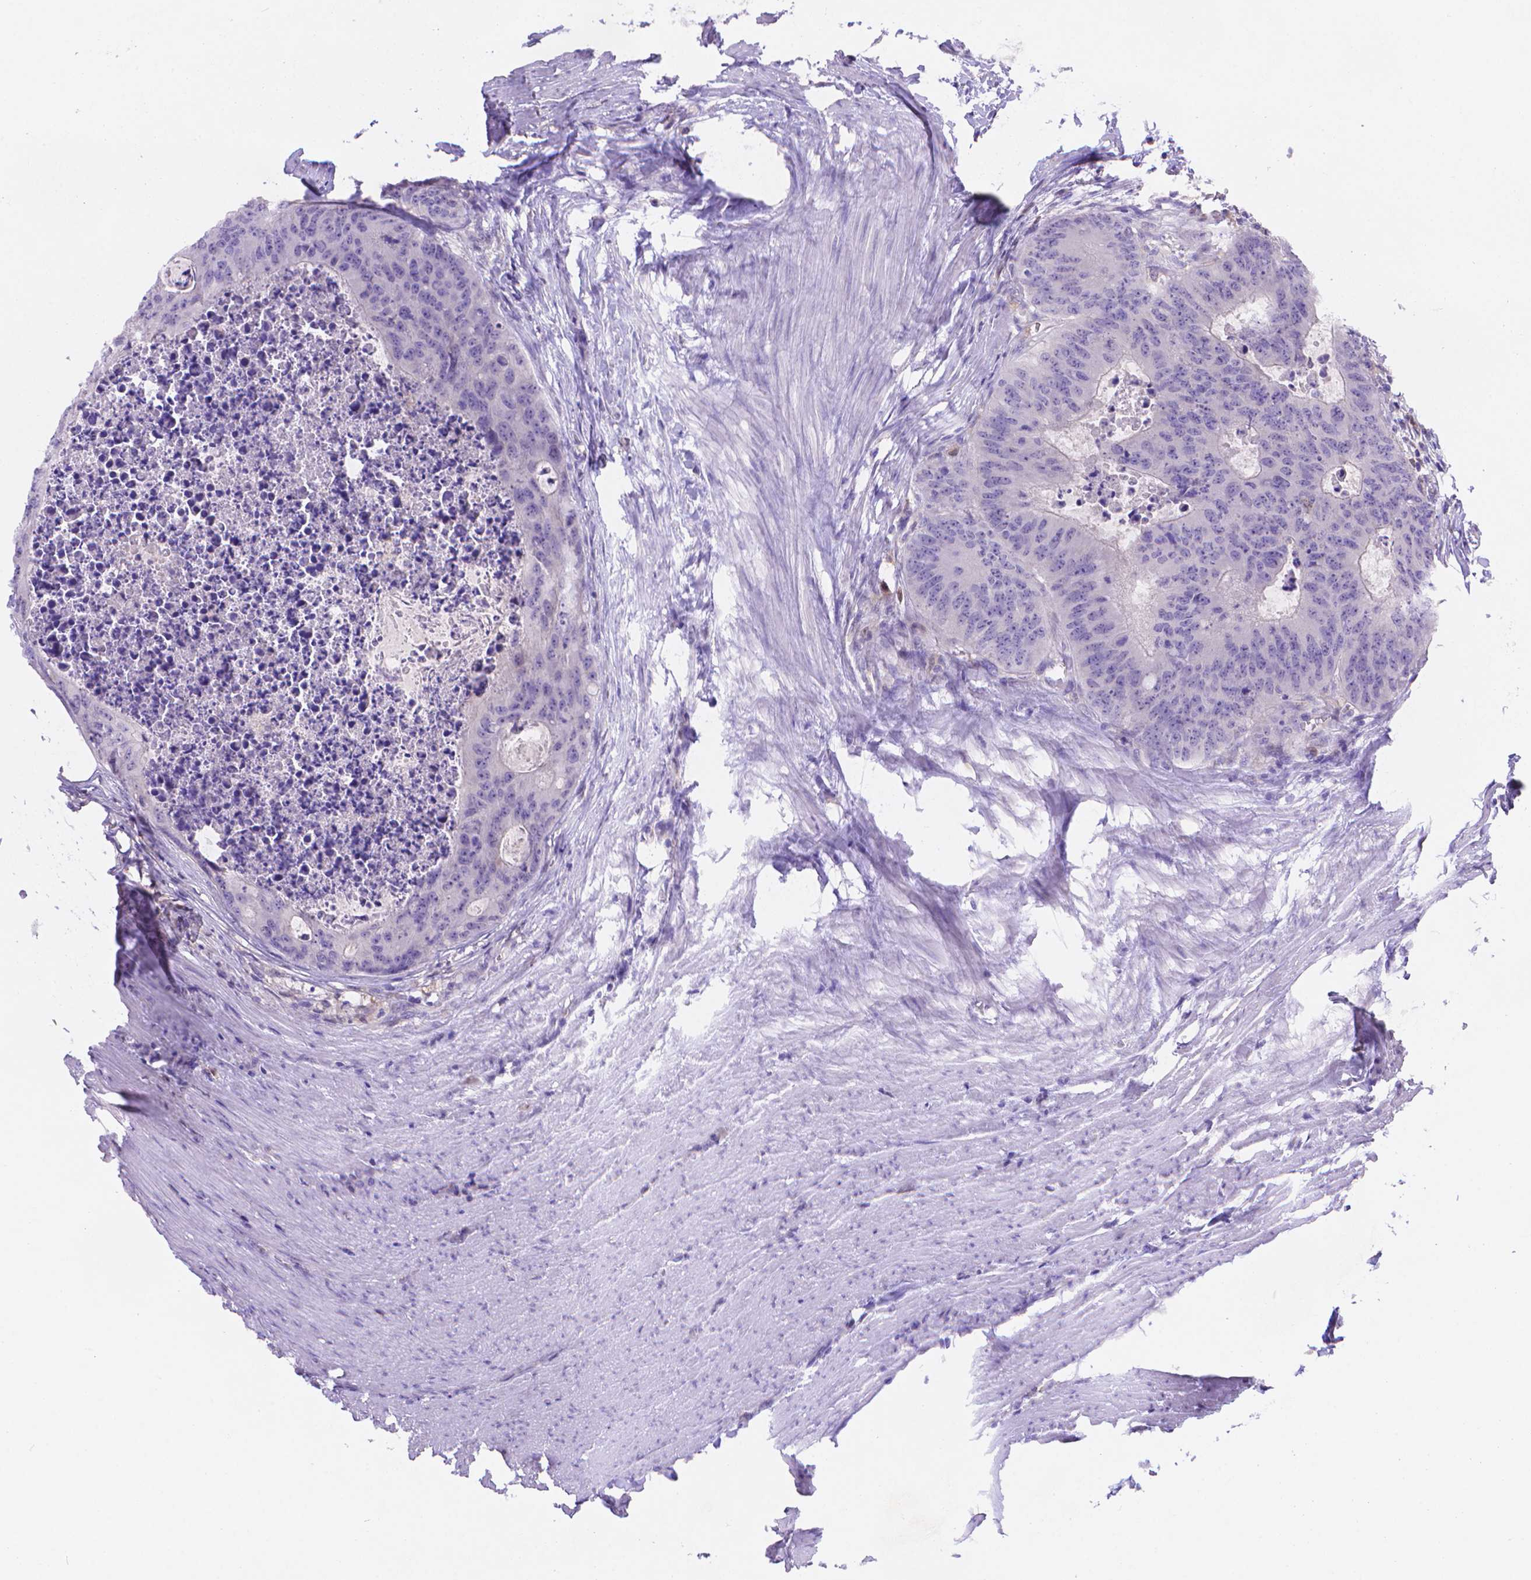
{"staining": {"intensity": "negative", "quantity": "none", "location": "none"}, "tissue": "colorectal cancer", "cell_type": "Tumor cells", "image_type": "cancer", "snomed": [{"axis": "morphology", "description": "Adenocarcinoma, NOS"}, {"axis": "topography", "description": "Colon"}], "caption": "IHC histopathology image of human colorectal cancer (adenocarcinoma) stained for a protein (brown), which exhibits no expression in tumor cells. (DAB (3,3'-diaminobenzidine) immunohistochemistry (IHC) visualized using brightfield microscopy, high magnification).", "gene": "FGD2", "patient": {"sex": "male", "age": 67}}